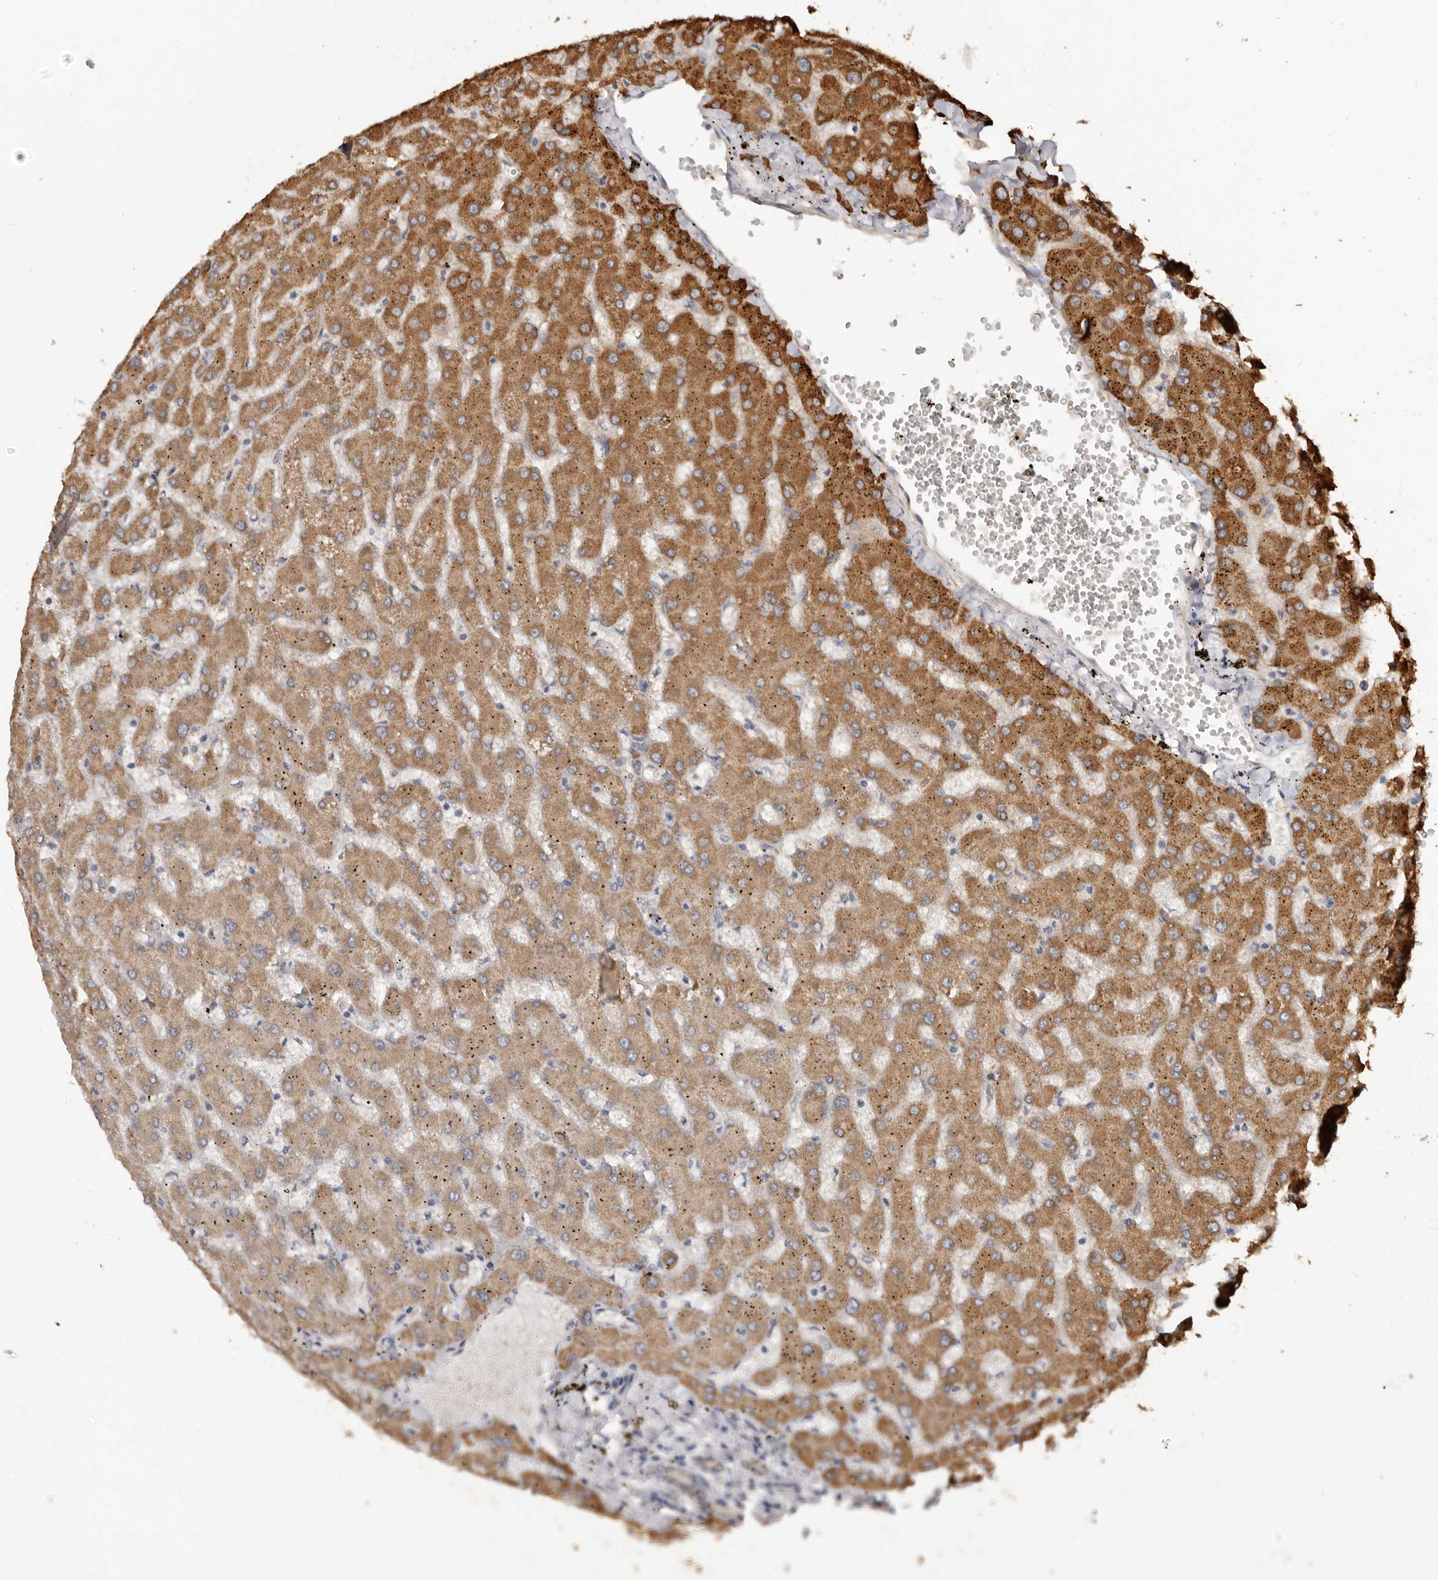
{"staining": {"intensity": "weak", "quantity": ">75%", "location": "cytoplasmic/membranous"}, "tissue": "liver", "cell_type": "Cholangiocytes", "image_type": "normal", "snomed": [{"axis": "morphology", "description": "Normal tissue, NOS"}, {"axis": "topography", "description": "Liver"}], "caption": "Liver stained for a protein (brown) shows weak cytoplasmic/membranous positive positivity in approximately >75% of cholangiocytes.", "gene": "RSPO2", "patient": {"sex": "female", "age": 63}}